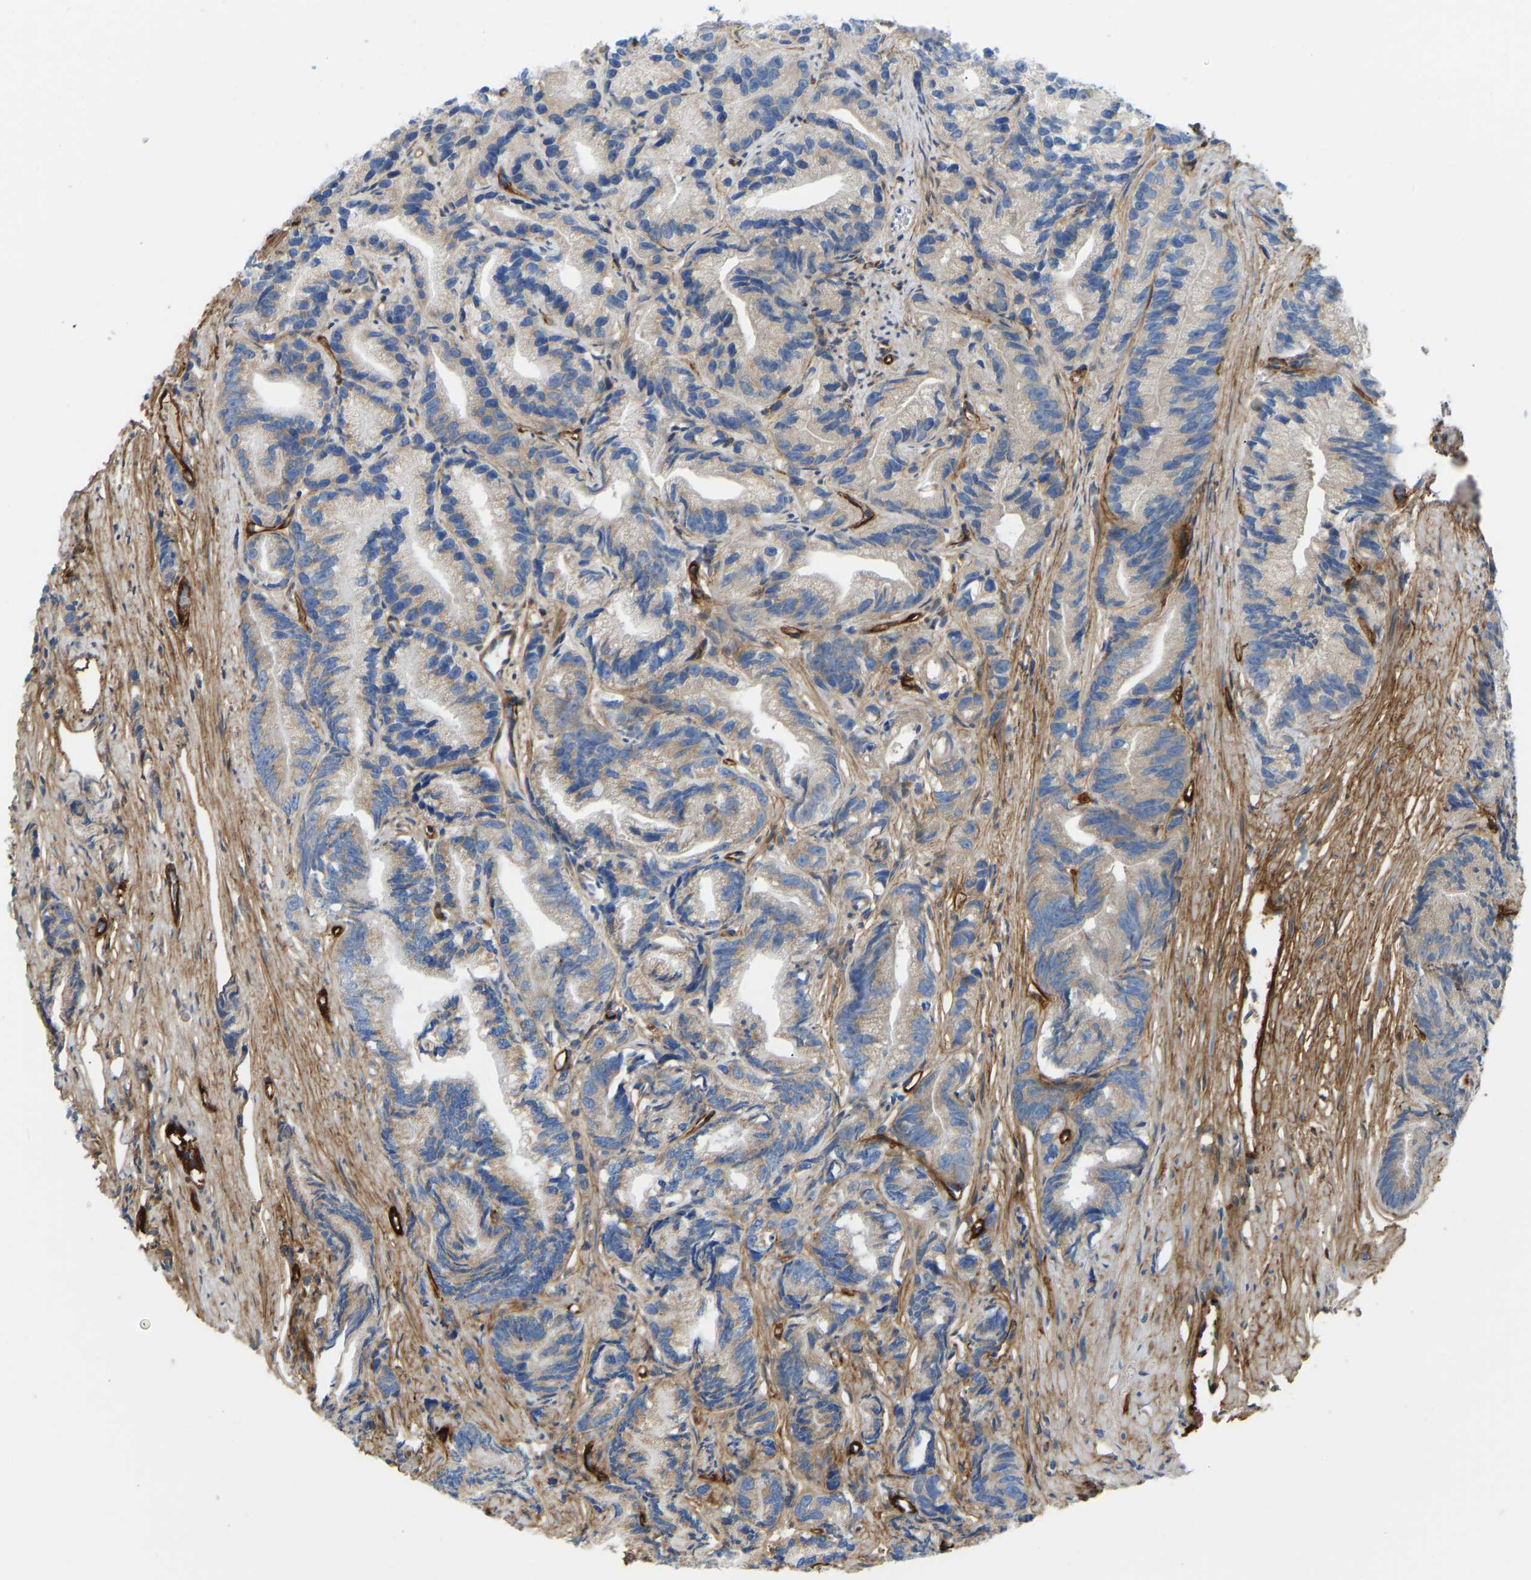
{"staining": {"intensity": "moderate", "quantity": "<25%", "location": "cytoplasmic/membranous"}, "tissue": "prostate cancer", "cell_type": "Tumor cells", "image_type": "cancer", "snomed": [{"axis": "morphology", "description": "Adenocarcinoma, Low grade"}, {"axis": "topography", "description": "Prostate"}], "caption": "A brown stain shows moderate cytoplasmic/membranous positivity of a protein in prostate cancer tumor cells.", "gene": "COL15A1", "patient": {"sex": "male", "age": 89}}